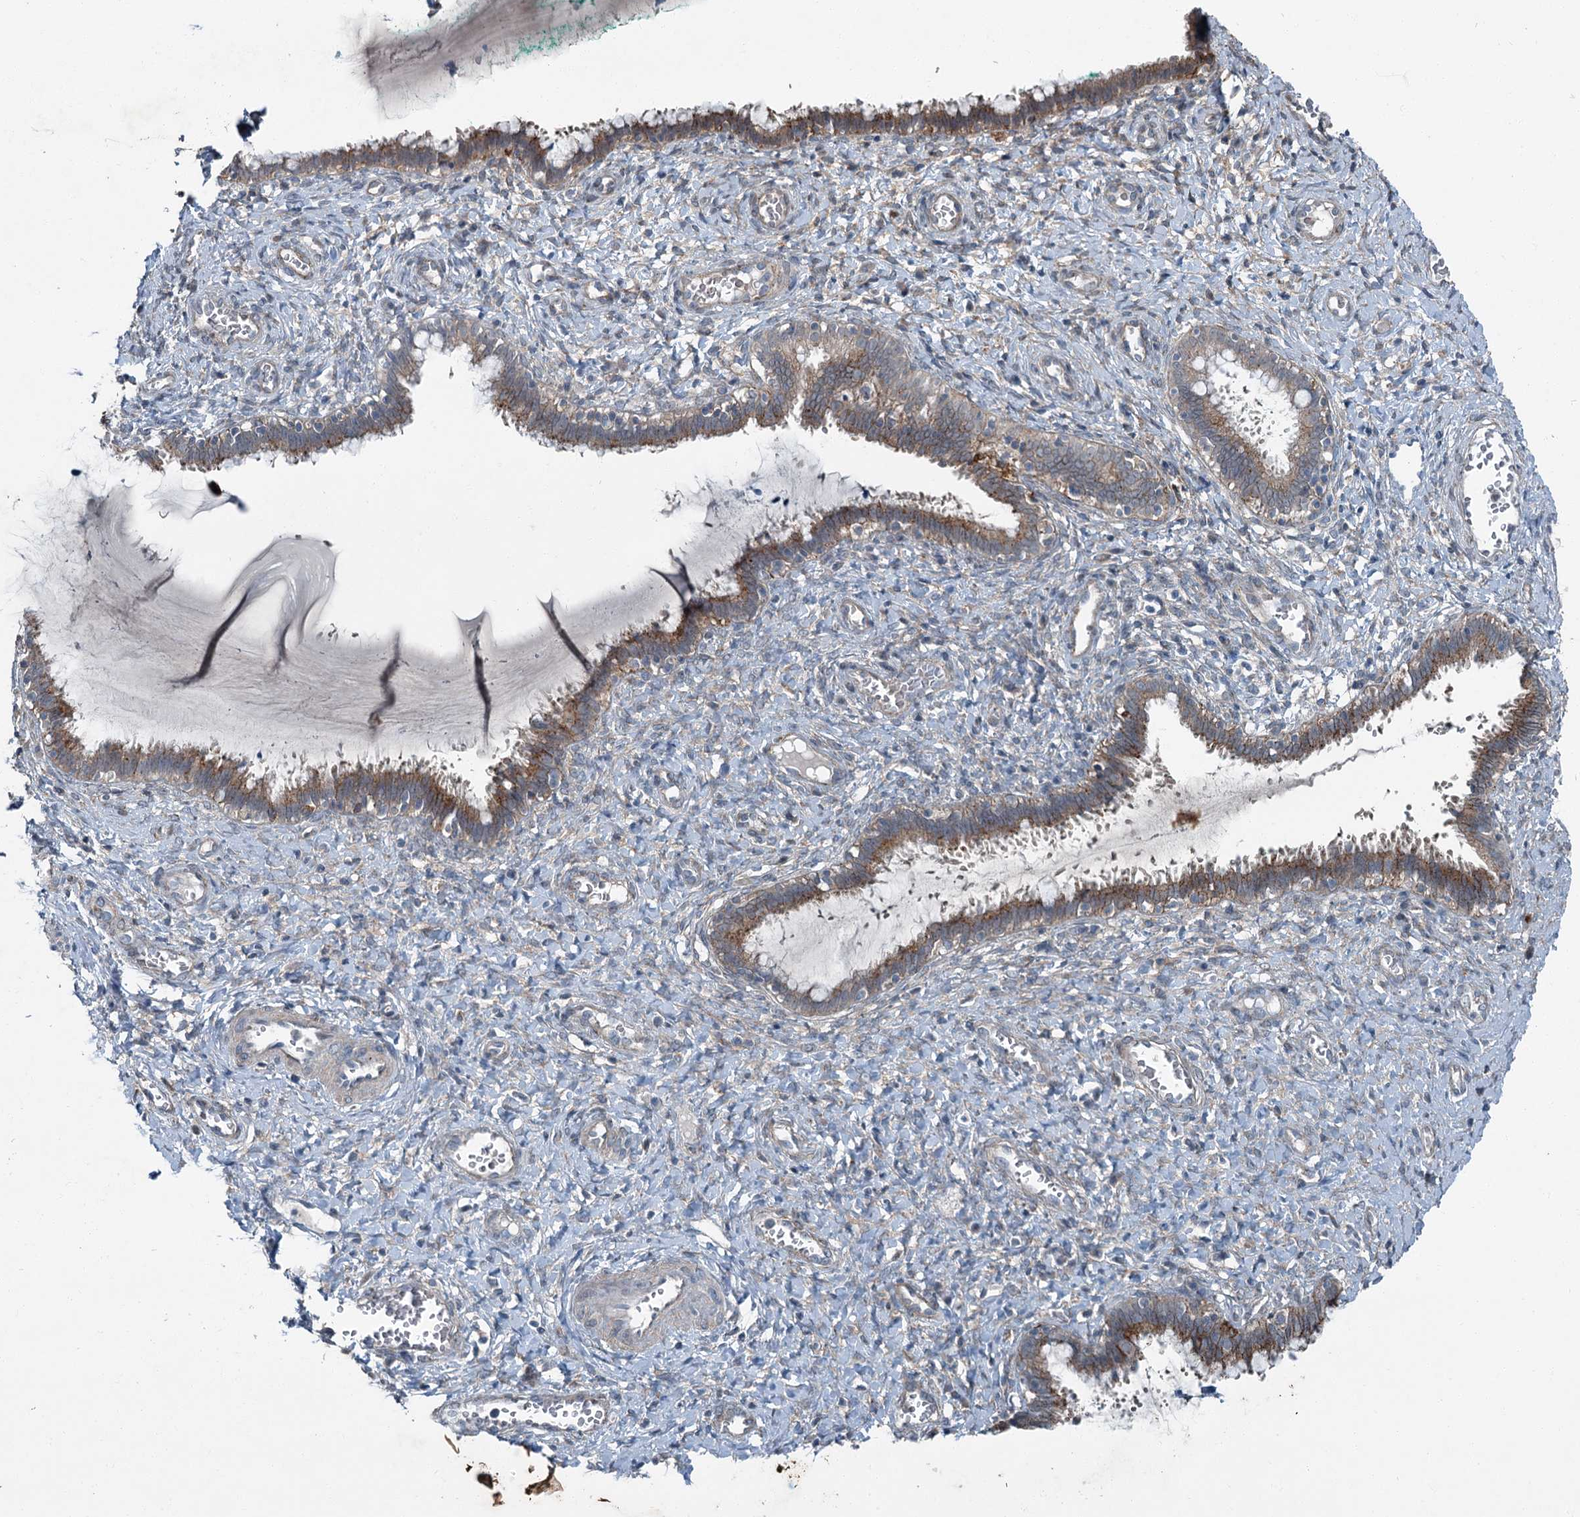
{"staining": {"intensity": "moderate", "quantity": ">75%", "location": "cytoplasmic/membranous"}, "tissue": "cervix", "cell_type": "Glandular cells", "image_type": "normal", "snomed": [{"axis": "morphology", "description": "Normal tissue, NOS"}, {"axis": "morphology", "description": "Adenocarcinoma, NOS"}, {"axis": "topography", "description": "Cervix"}], "caption": "Cervix stained with immunohistochemistry (IHC) exhibits moderate cytoplasmic/membranous staining in about >75% of glandular cells. (DAB IHC, brown staining for protein, blue staining for nuclei).", "gene": "AXL", "patient": {"sex": "female", "age": 29}}